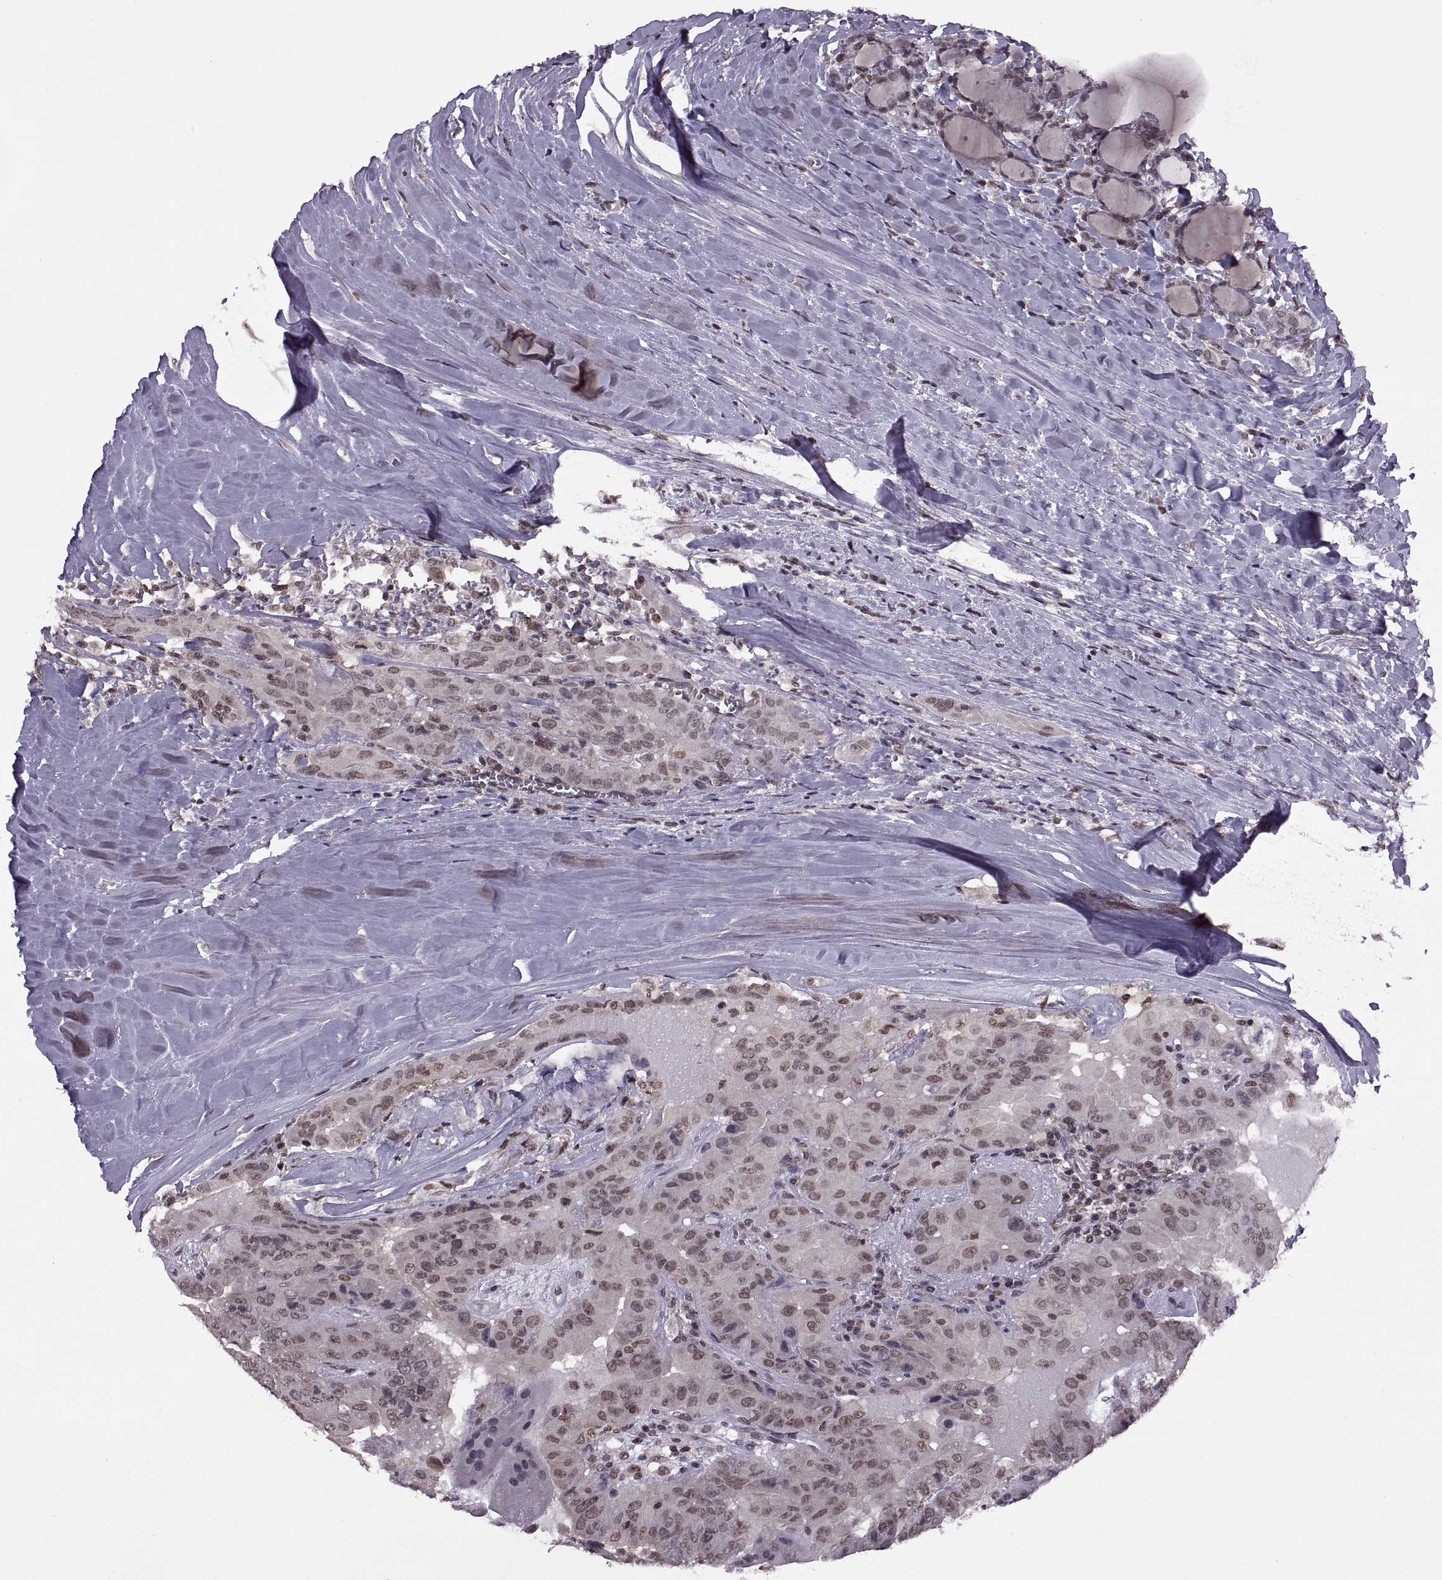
{"staining": {"intensity": "weak", "quantity": "25%-75%", "location": "nuclear"}, "tissue": "thyroid cancer", "cell_type": "Tumor cells", "image_type": "cancer", "snomed": [{"axis": "morphology", "description": "Papillary adenocarcinoma, NOS"}, {"axis": "topography", "description": "Thyroid gland"}], "caption": "The image reveals a brown stain indicating the presence of a protein in the nuclear of tumor cells in thyroid cancer (papillary adenocarcinoma).", "gene": "INTS3", "patient": {"sex": "female", "age": 37}}